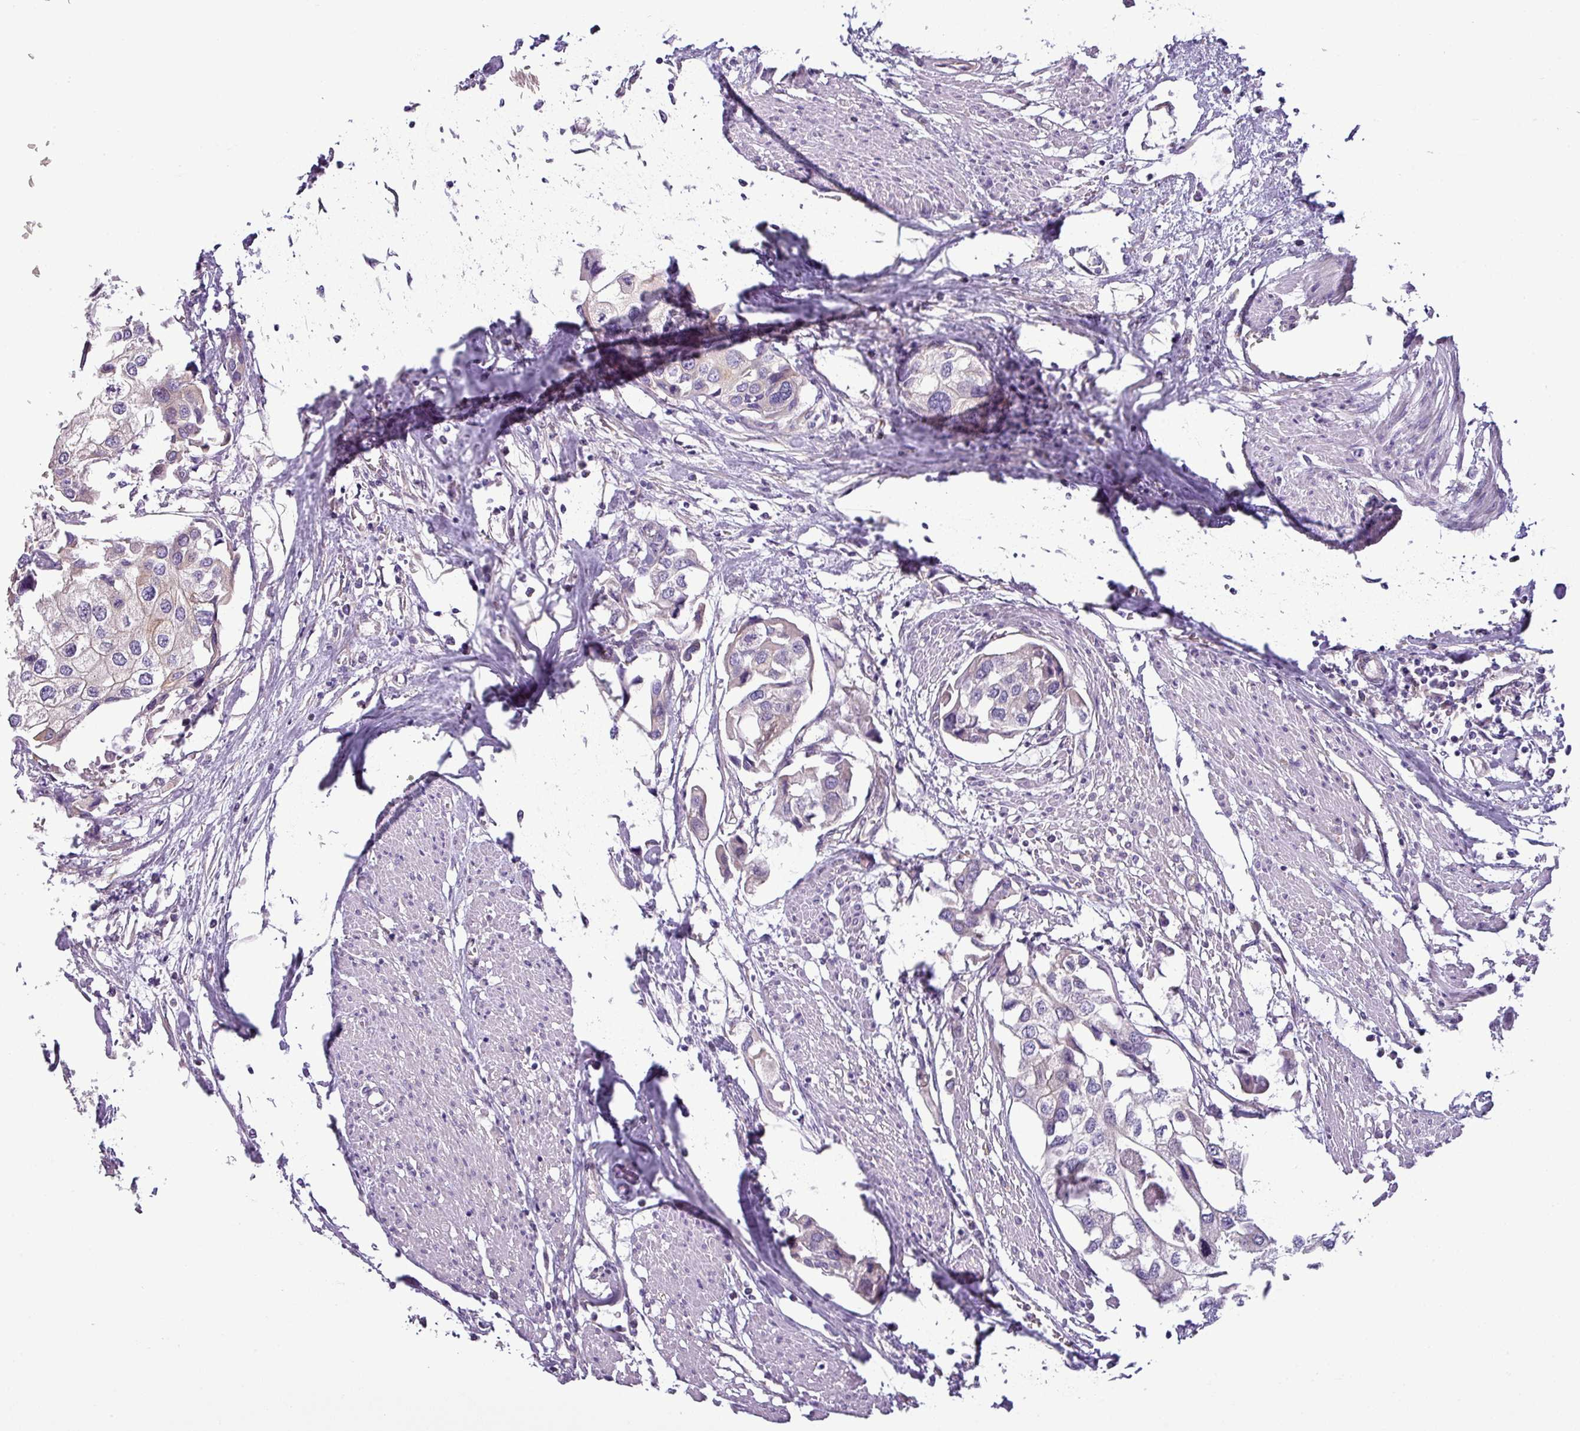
{"staining": {"intensity": "weak", "quantity": "25%-75%", "location": "cytoplasmic/membranous"}, "tissue": "urothelial cancer", "cell_type": "Tumor cells", "image_type": "cancer", "snomed": [{"axis": "morphology", "description": "Urothelial carcinoma, High grade"}, {"axis": "topography", "description": "Urinary bladder"}], "caption": "Urothelial cancer stained with a protein marker displays weak staining in tumor cells.", "gene": "TOR1AIP2", "patient": {"sex": "male", "age": 64}}